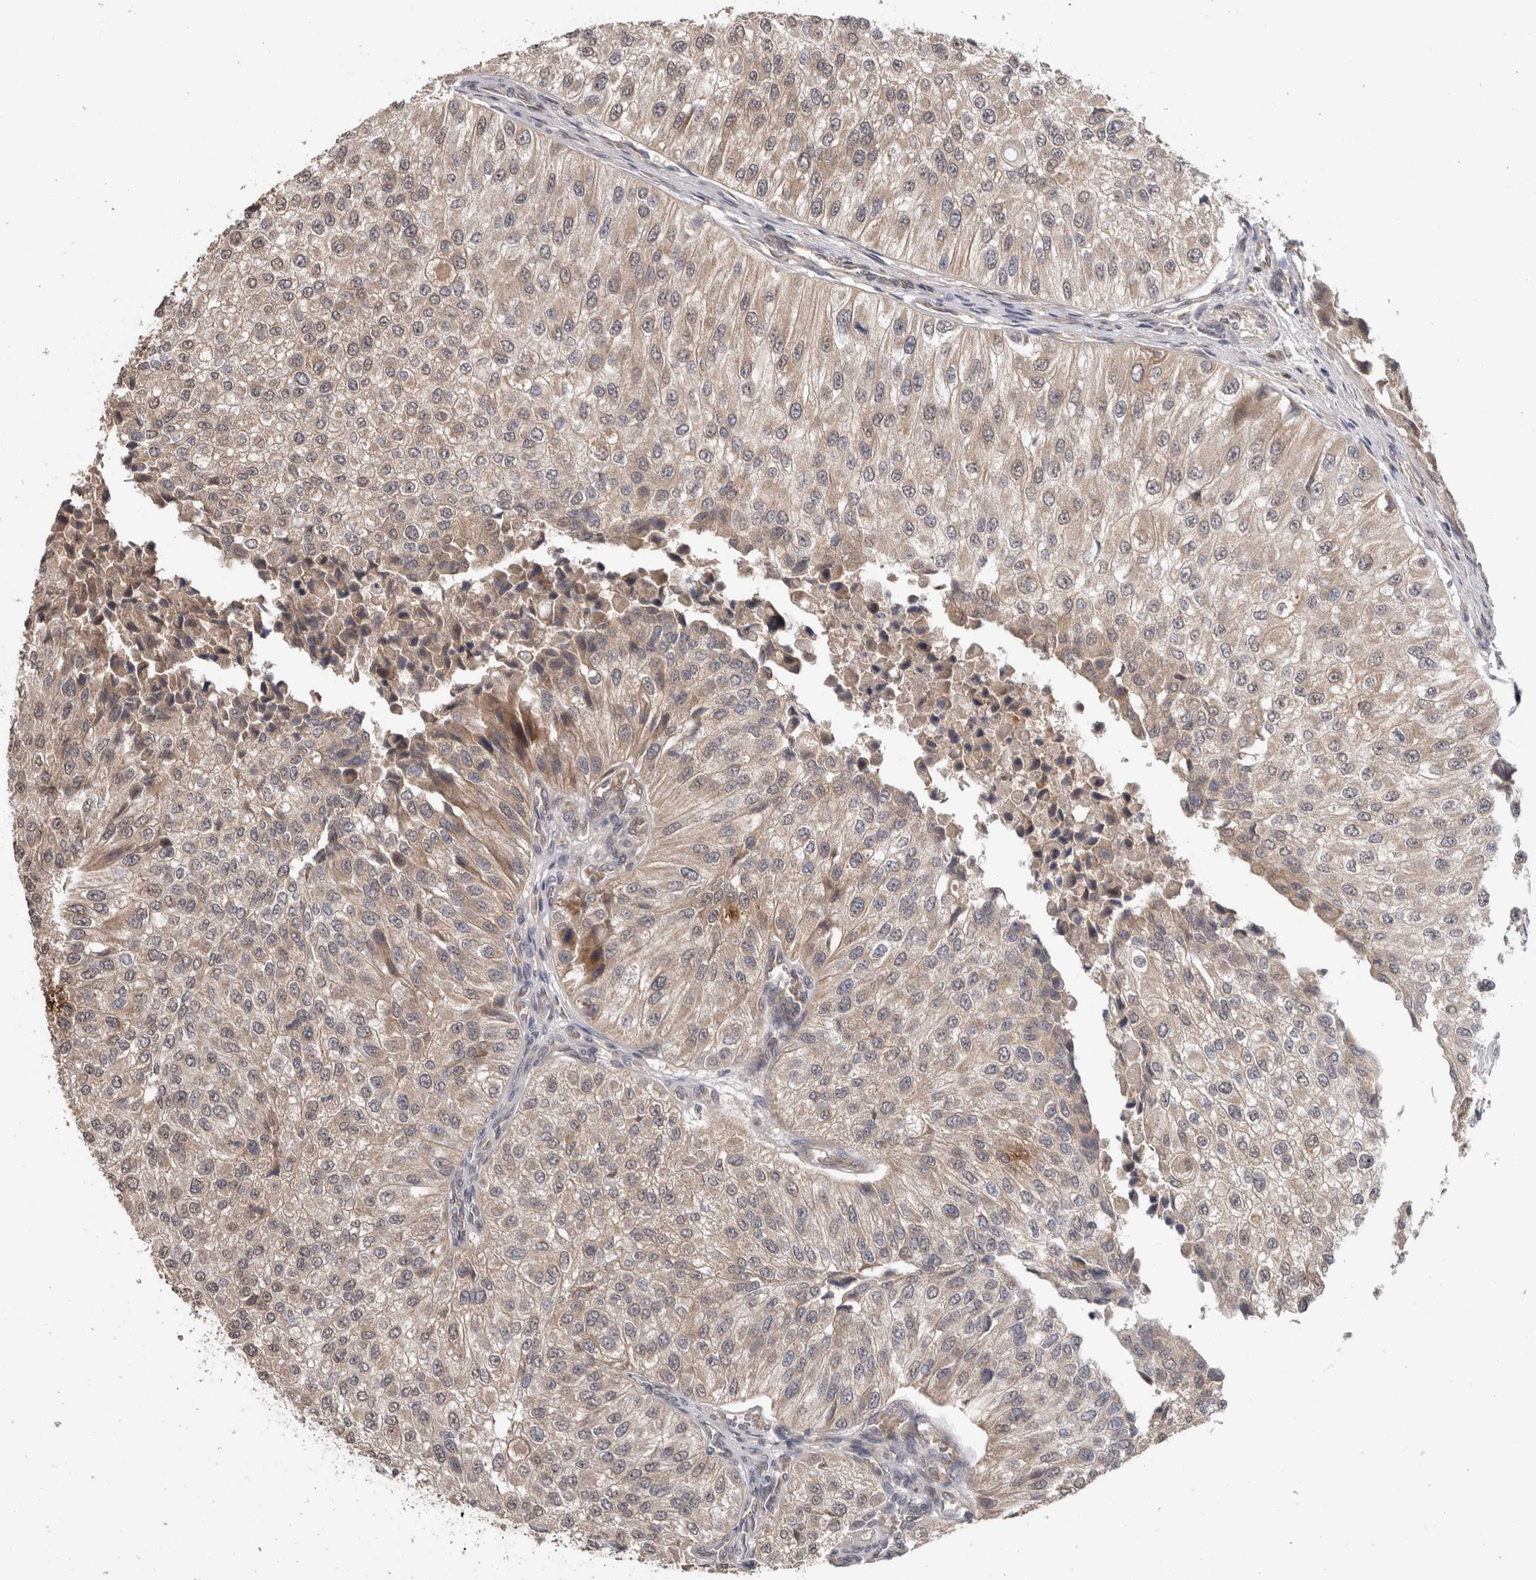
{"staining": {"intensity": "weak", "quantity": "25%-75%", "location": "cytoplasmic/membranous"}, "tissue": "urothelial cancer", "cell_type": "Tumor cells", "image_type": "cancer", "snomed": [{"axis": "morphology", "description": "Urothelial carcinoma, High grade"}, {"axis": "topography", "description": "Kidney"}, {"axis": "topography", "description": "Urinary bladder"}], "caption": "Weak cytoplasmic/membranous staining is identified in about 25%-75% of tumor cells in urothelial cancer. (brown staining indicates protein expression, while blue staining denotes nuclei).", "gene": "HMOX2", "patient": {"sex": "male", "age": 77}}